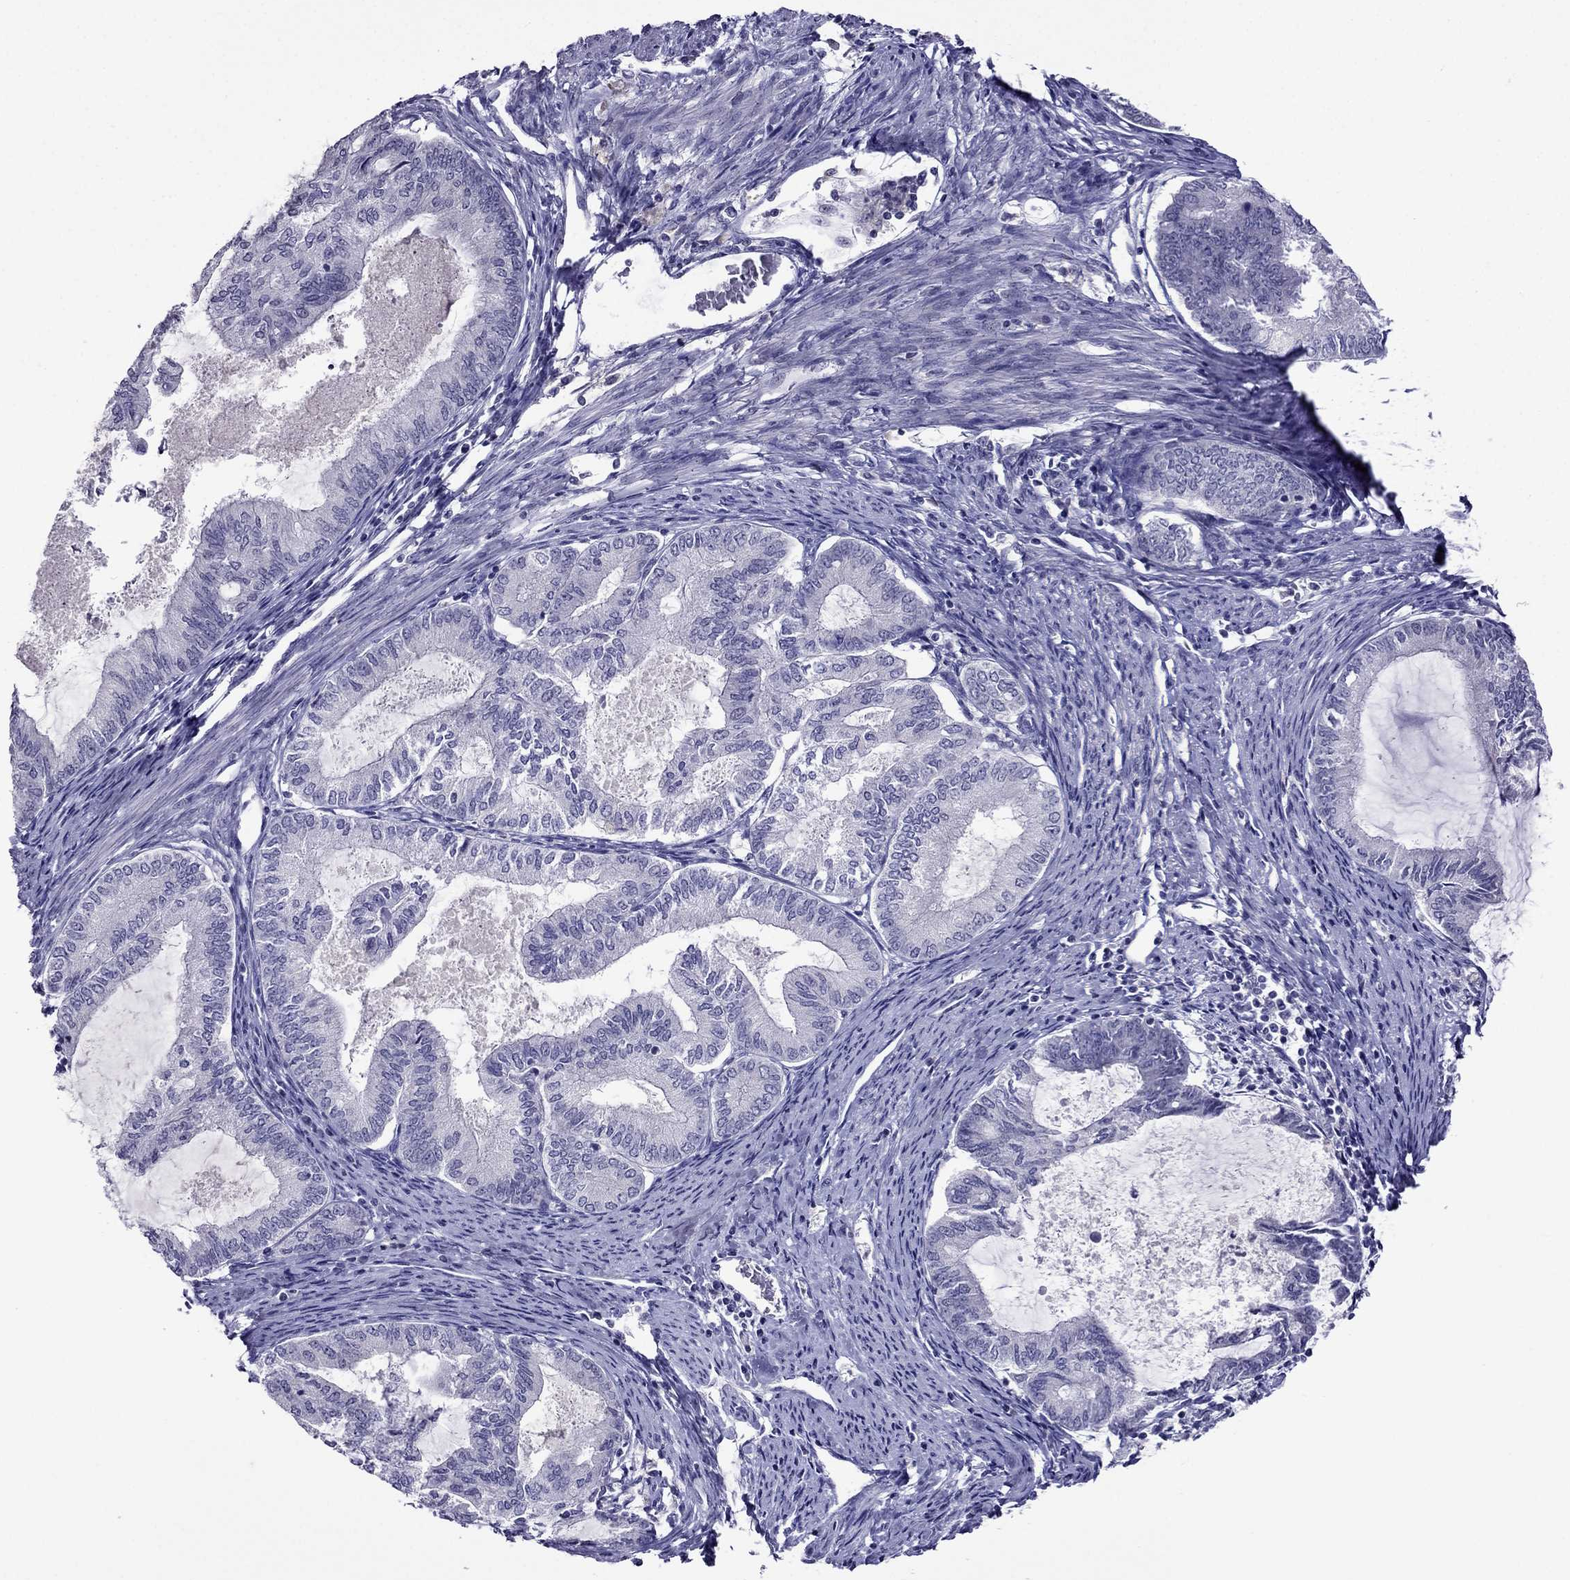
{"staining": {"intensity": "negative", "quantity": "none", "location": "none"}, "tissue": "endometrial cancer", "cell_type": "Tumor cells", "image_type": "cancer", "snomed": [{"axis": "morphology", "description": "Adenocarcinoma, NOS"}, {"axis": "topography", "description": "Endometrium"}], "caption": "Adenocarcinoma (endometrial) stained for a protein using immunohistochemistry (IHC) reveals no positivity tumor cells.", "gene": "SPTBN4", "patient": {"sex": "female", "age": 86}}